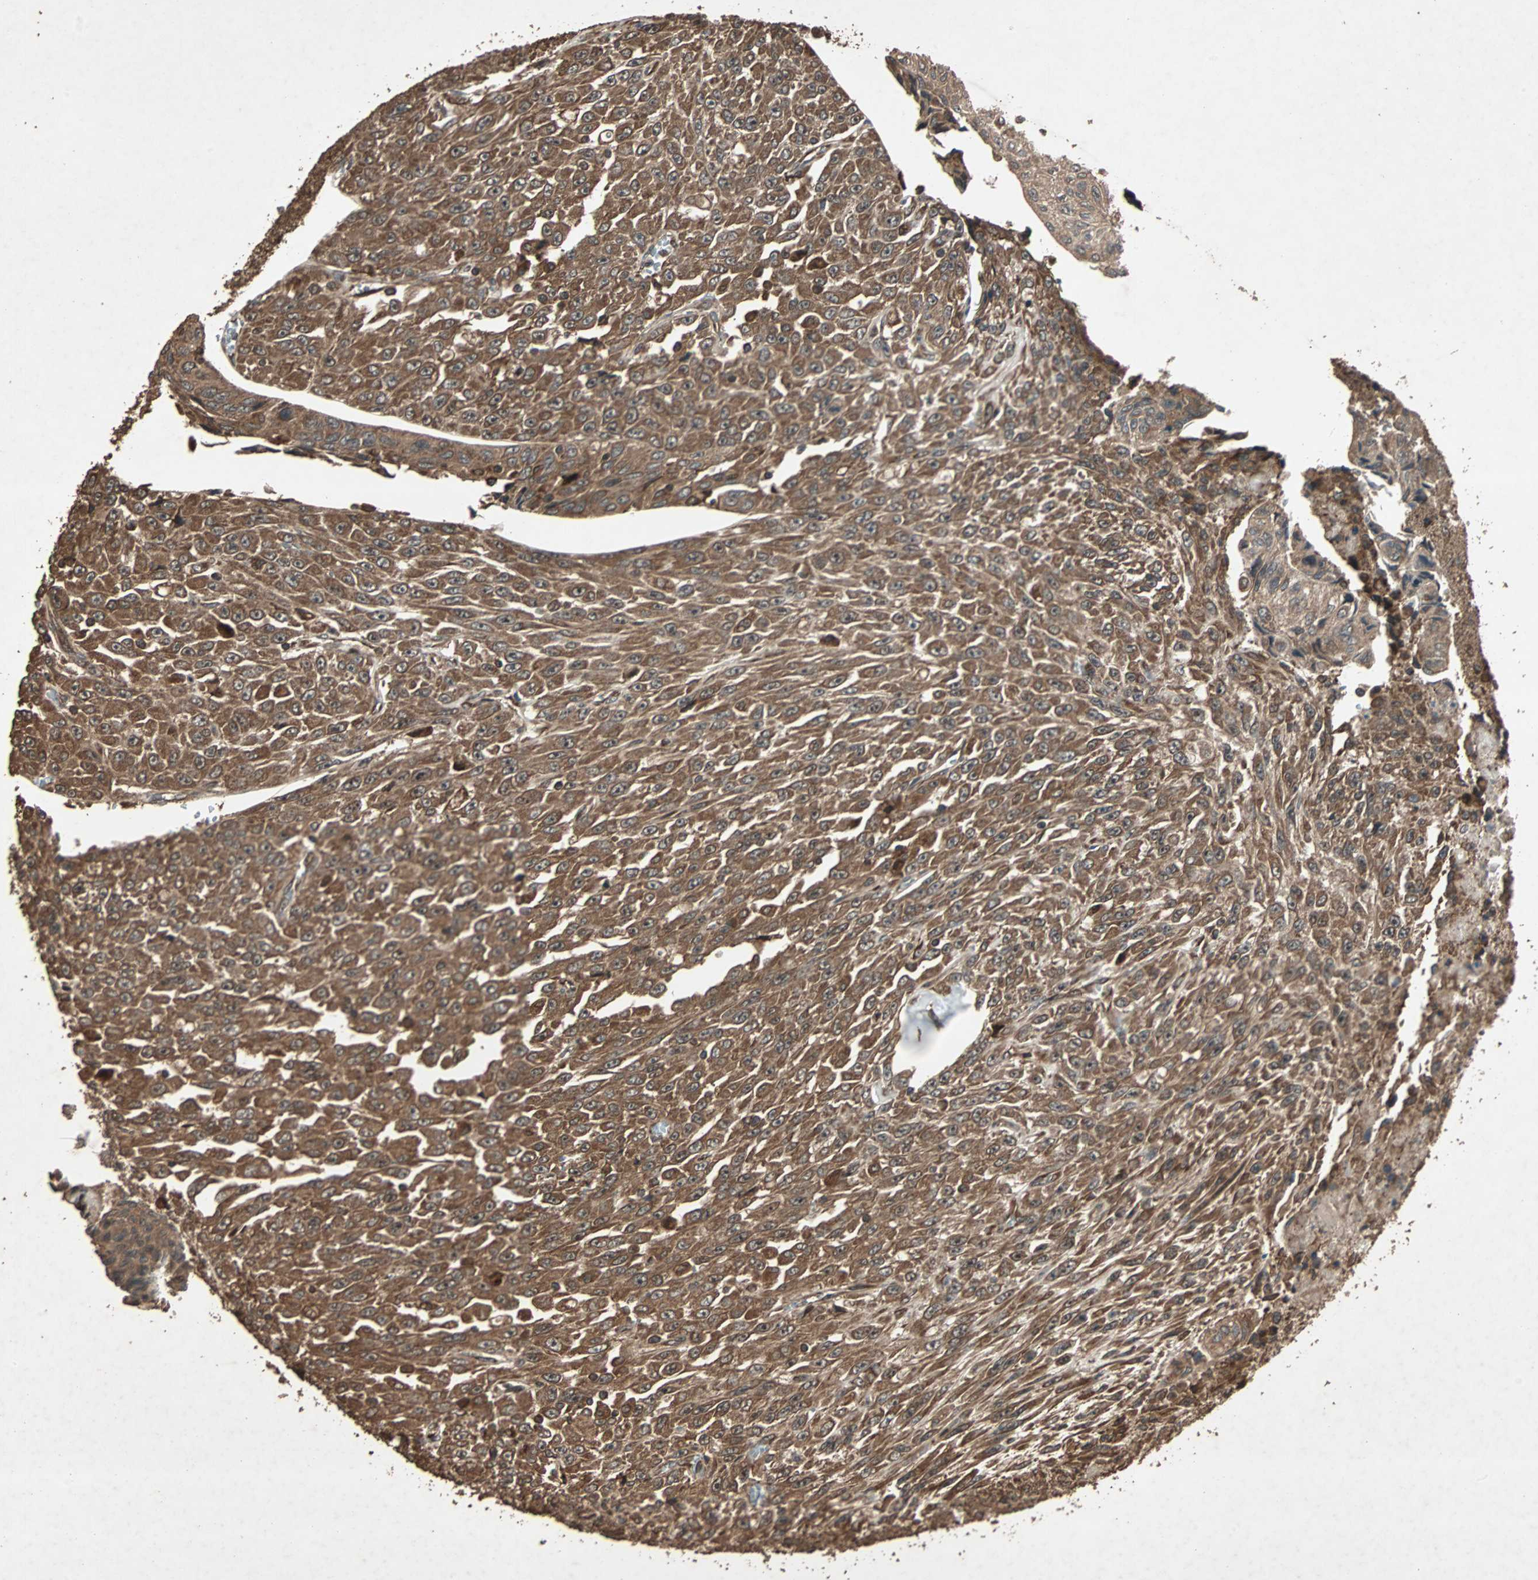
{"staining": {"intensity": "strong", "quantity": ">75%", "location": "cytoplasmic/membranous"}, "tissue": "urothelial cancer", "cell_type": "Tumor cells", "image_type": "cancer", "snomed": [{"axis": "morphology", "description": "Urothelial carcinoma, High grade"}, {"axis": "topography", "description": "Urinary bladder"}], "caption": "Approximately >75% of tumor cells in human urothelial carcinoma (high-grade) exhibit strong cytoplasmic/membranous protein staining as visualized by brown immunohistochemical staining.", "gene": "LAMTOR5", "patient": {"sex": "male", "age": 66}}